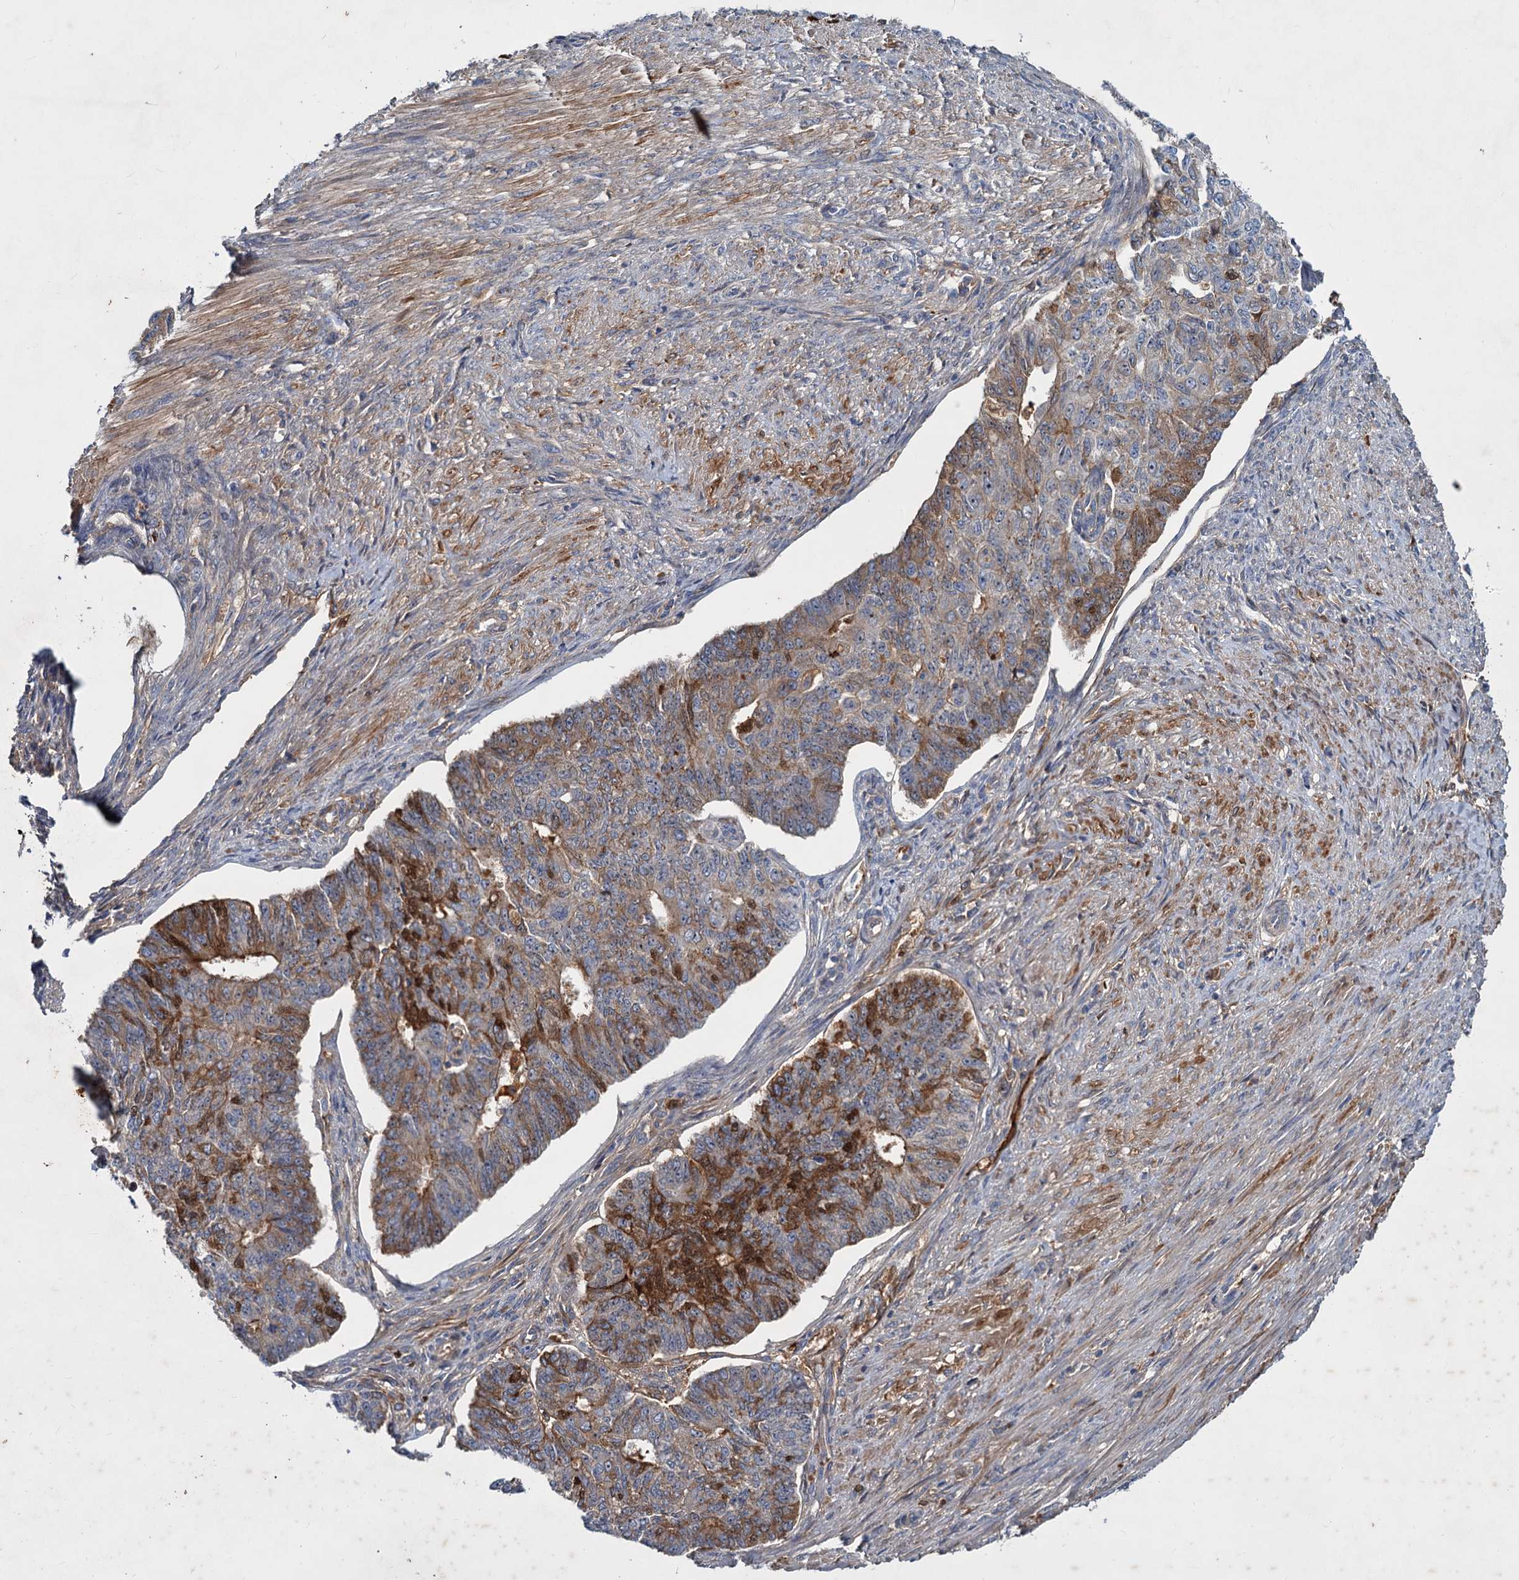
{"staining": {"intensity": "moderate", "quantity": "25%-75%", "location": "cytoplasmic/membranous"}, "tissue": "endometrial cancer", "cell_type": "Tumor cells", "image_type": "cancer", "snomed": [{"axis": "morphology", "description": "Adenocarcinoma, NOS"}, {"axis": "topography", "description": "Endometrium"}], "caption": "Moderate cytoplasmic/membranous expression for a protein is identified in about 25%-75% of tumor cells of endometrial cancer (adenocarcinoma) using immunohistochemistry.", "gene": "CHRD", "patient": {"sex": "female", "age": 32}}